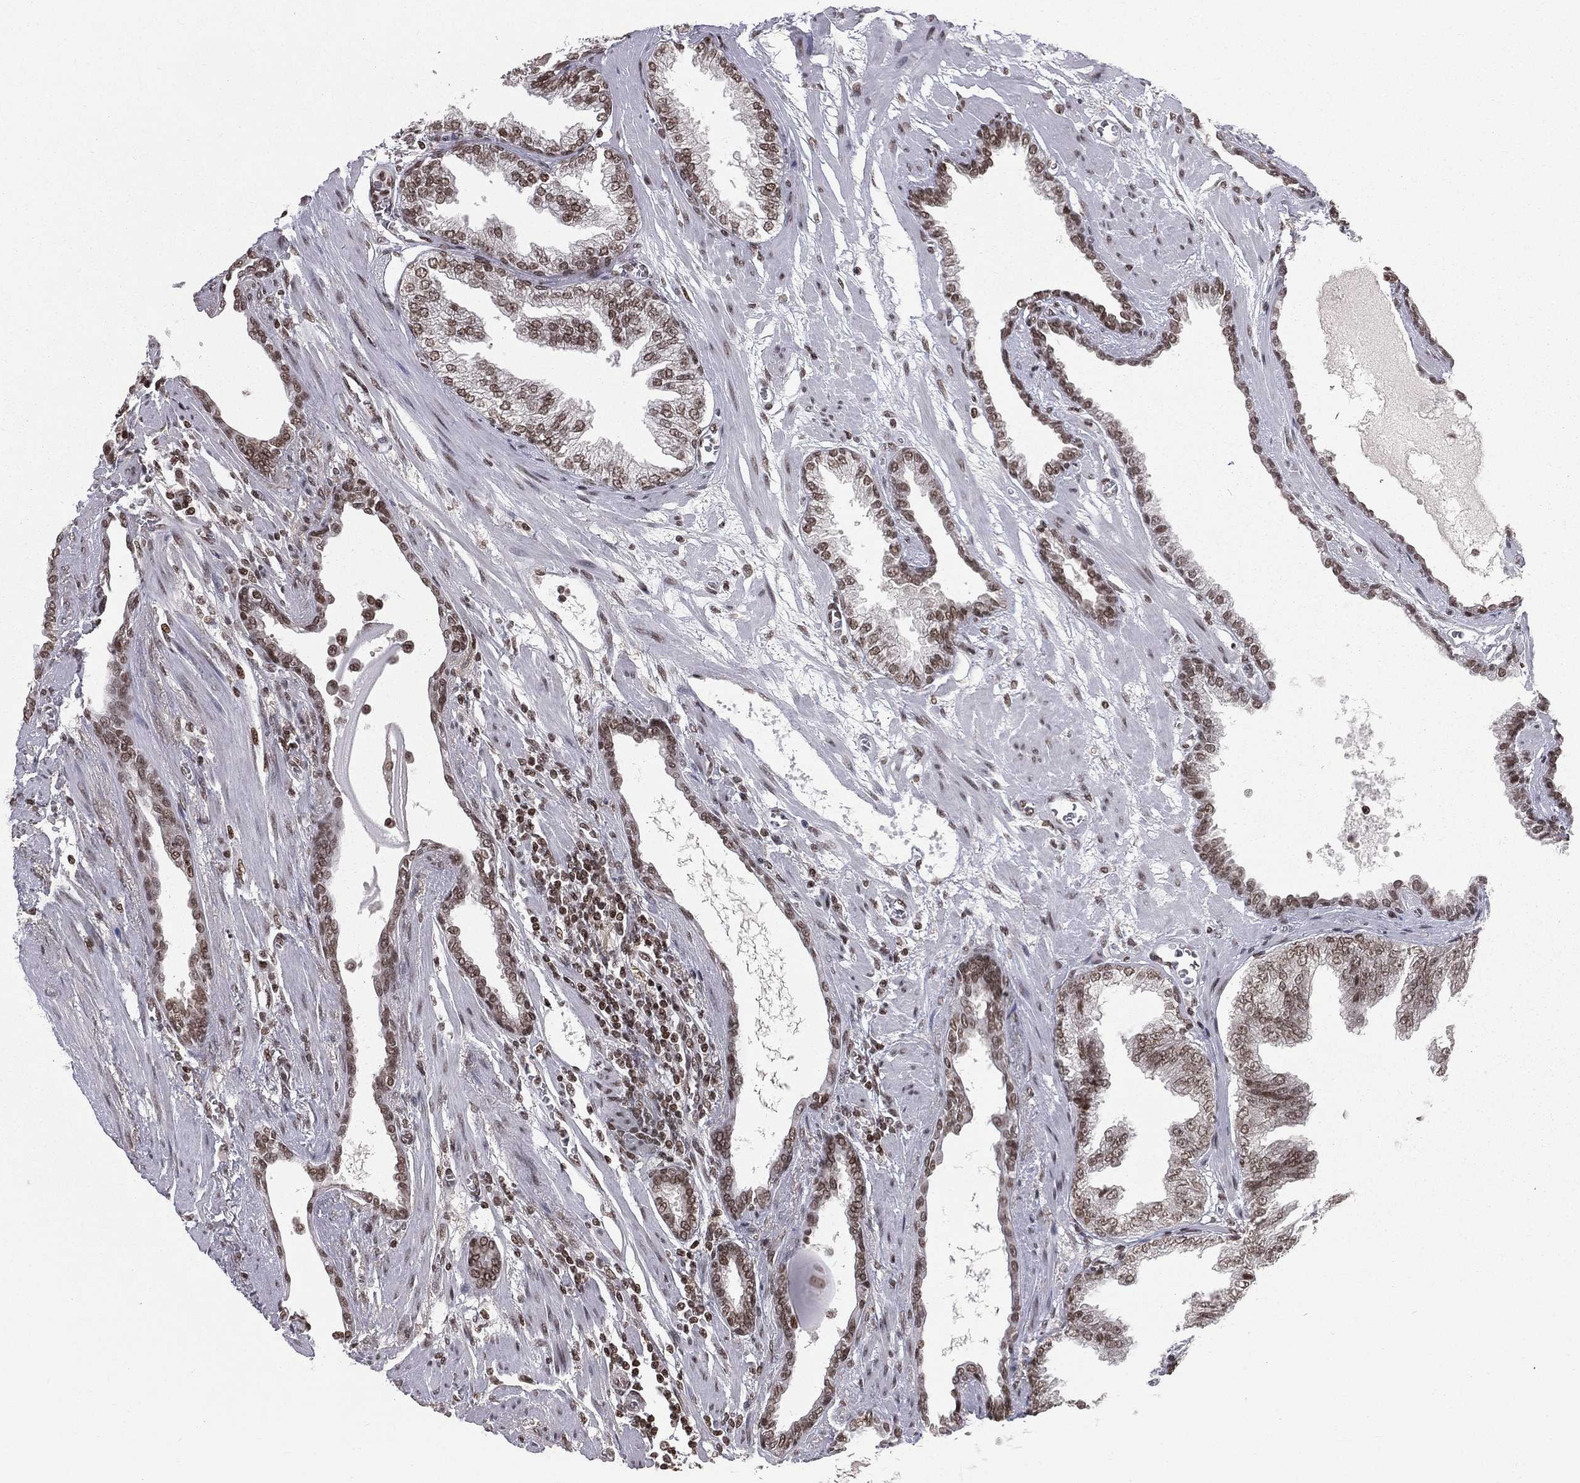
{"staining": {"intensity": "moderate", "quantity": ">75%", "location": "nuclear"}, "tissue": "prostate cancer", "cell_type": "Tumor cells", "image_type": "cancer", "snomed": [{"axis": "morphology", "description": "Adenocarcinoma, Low grade"}, {"axis": "topography", "description": "Prostate"}], "caption": "Immunohistochemistry (IHC) staining of adenocarcinoma (low-grade) (prostate), which exhibits medium levels of moderate nuclear staining in approximately >75% of tumor cells indicating moderate nuclear protein expression. The staining was performed using DAB (3,3'-diaminobenzidine) (brown) for protein detection and nuclei were counterstained in hematoxylin (blue).", "gene": "RFX7", "patient": {"sex": "male", "age": 69}}